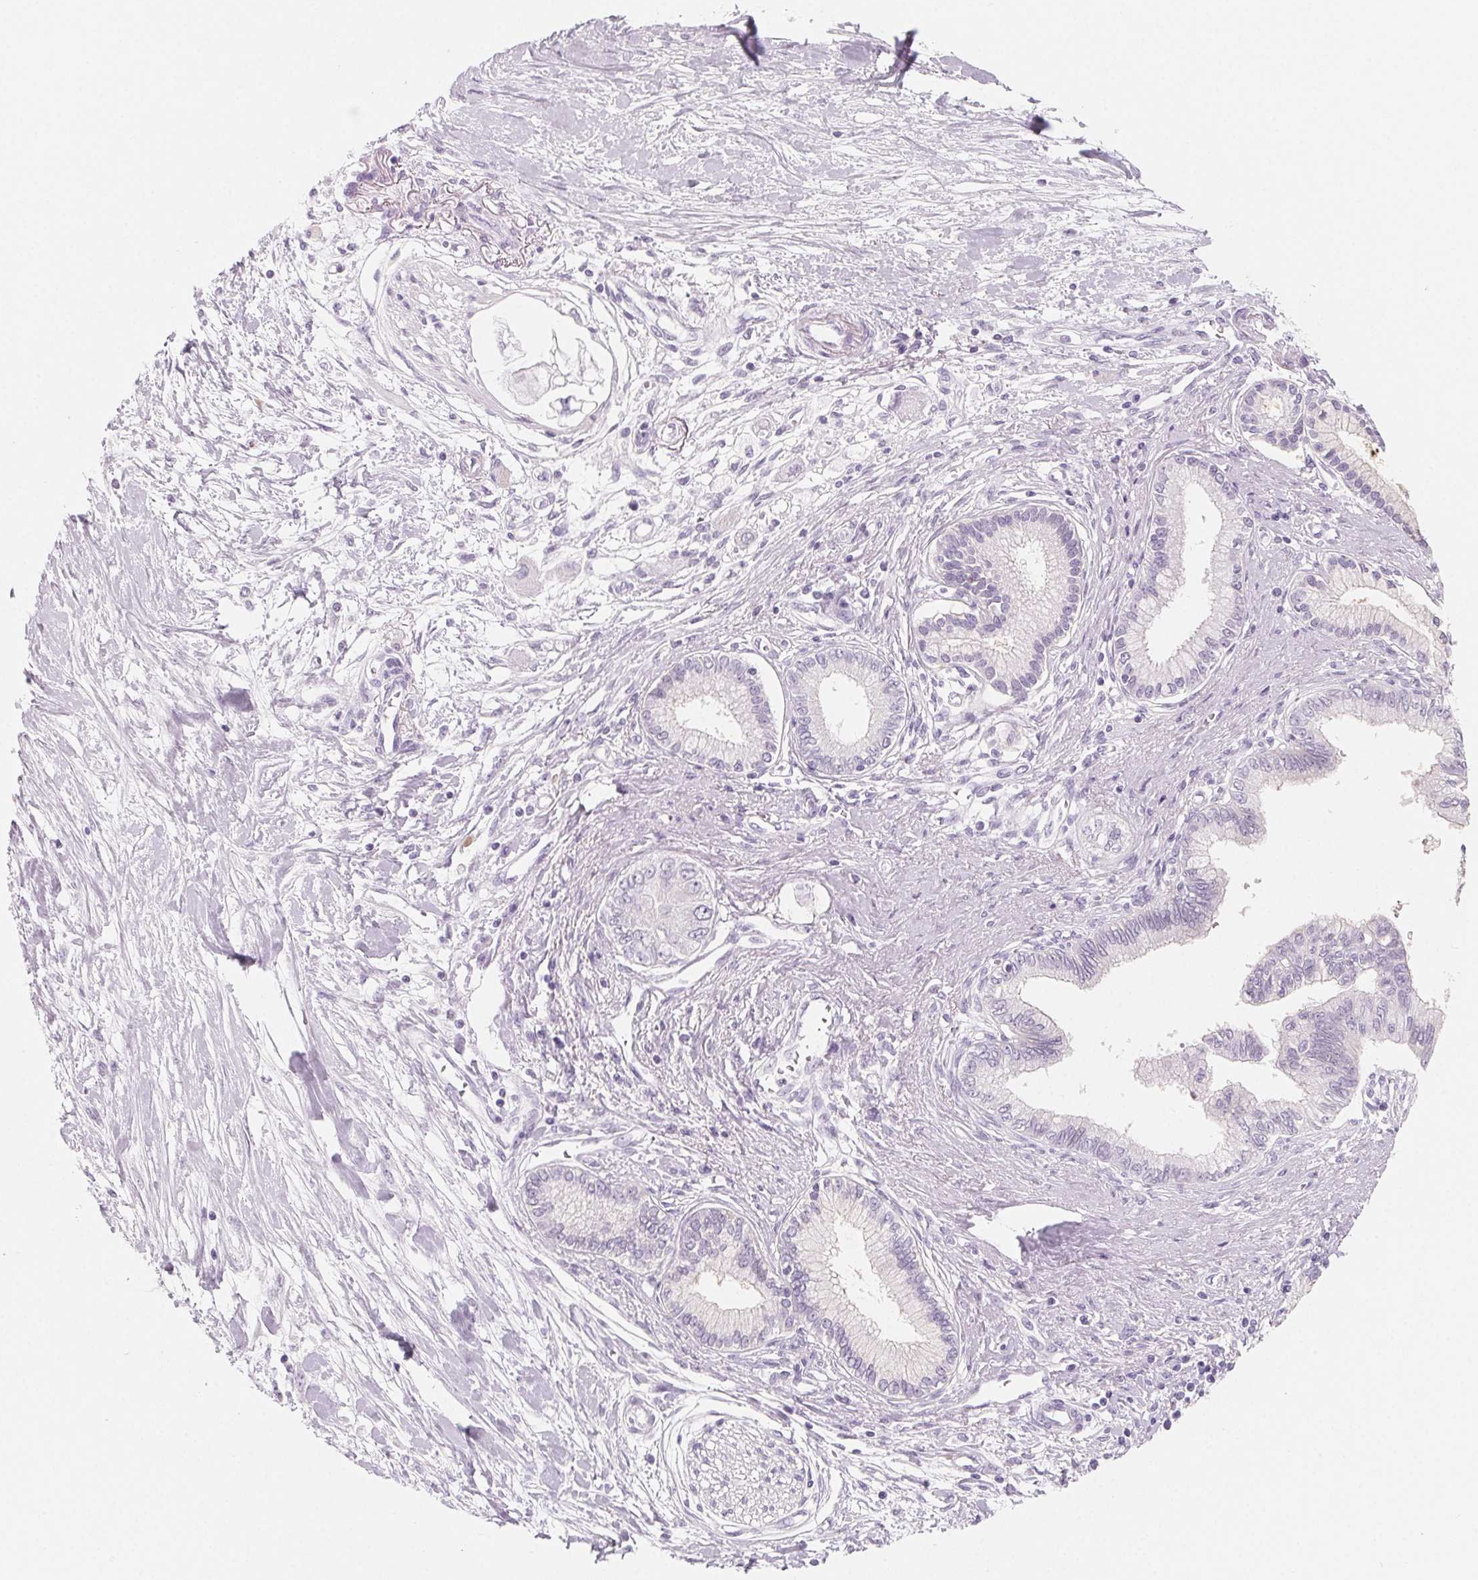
{"staining": {"intensity": "negative", "quantity": "none", "location": "none"}, "tissue": "pancreatic cancer", "cell_type": "Tumor cells", "image_type": "cancer", "snomed": [{"axis": "morphology", "description": "Adenocarcinoma, NOS"}, {"axis": "topography", "description": "Pancreas"}], "caption": "Immunohistochemical staining of human pancreatic cancer shows no significant staining in tumor cells.", "gene": "SH3GL2", "patient": {"sex": "female", "age": 77}}